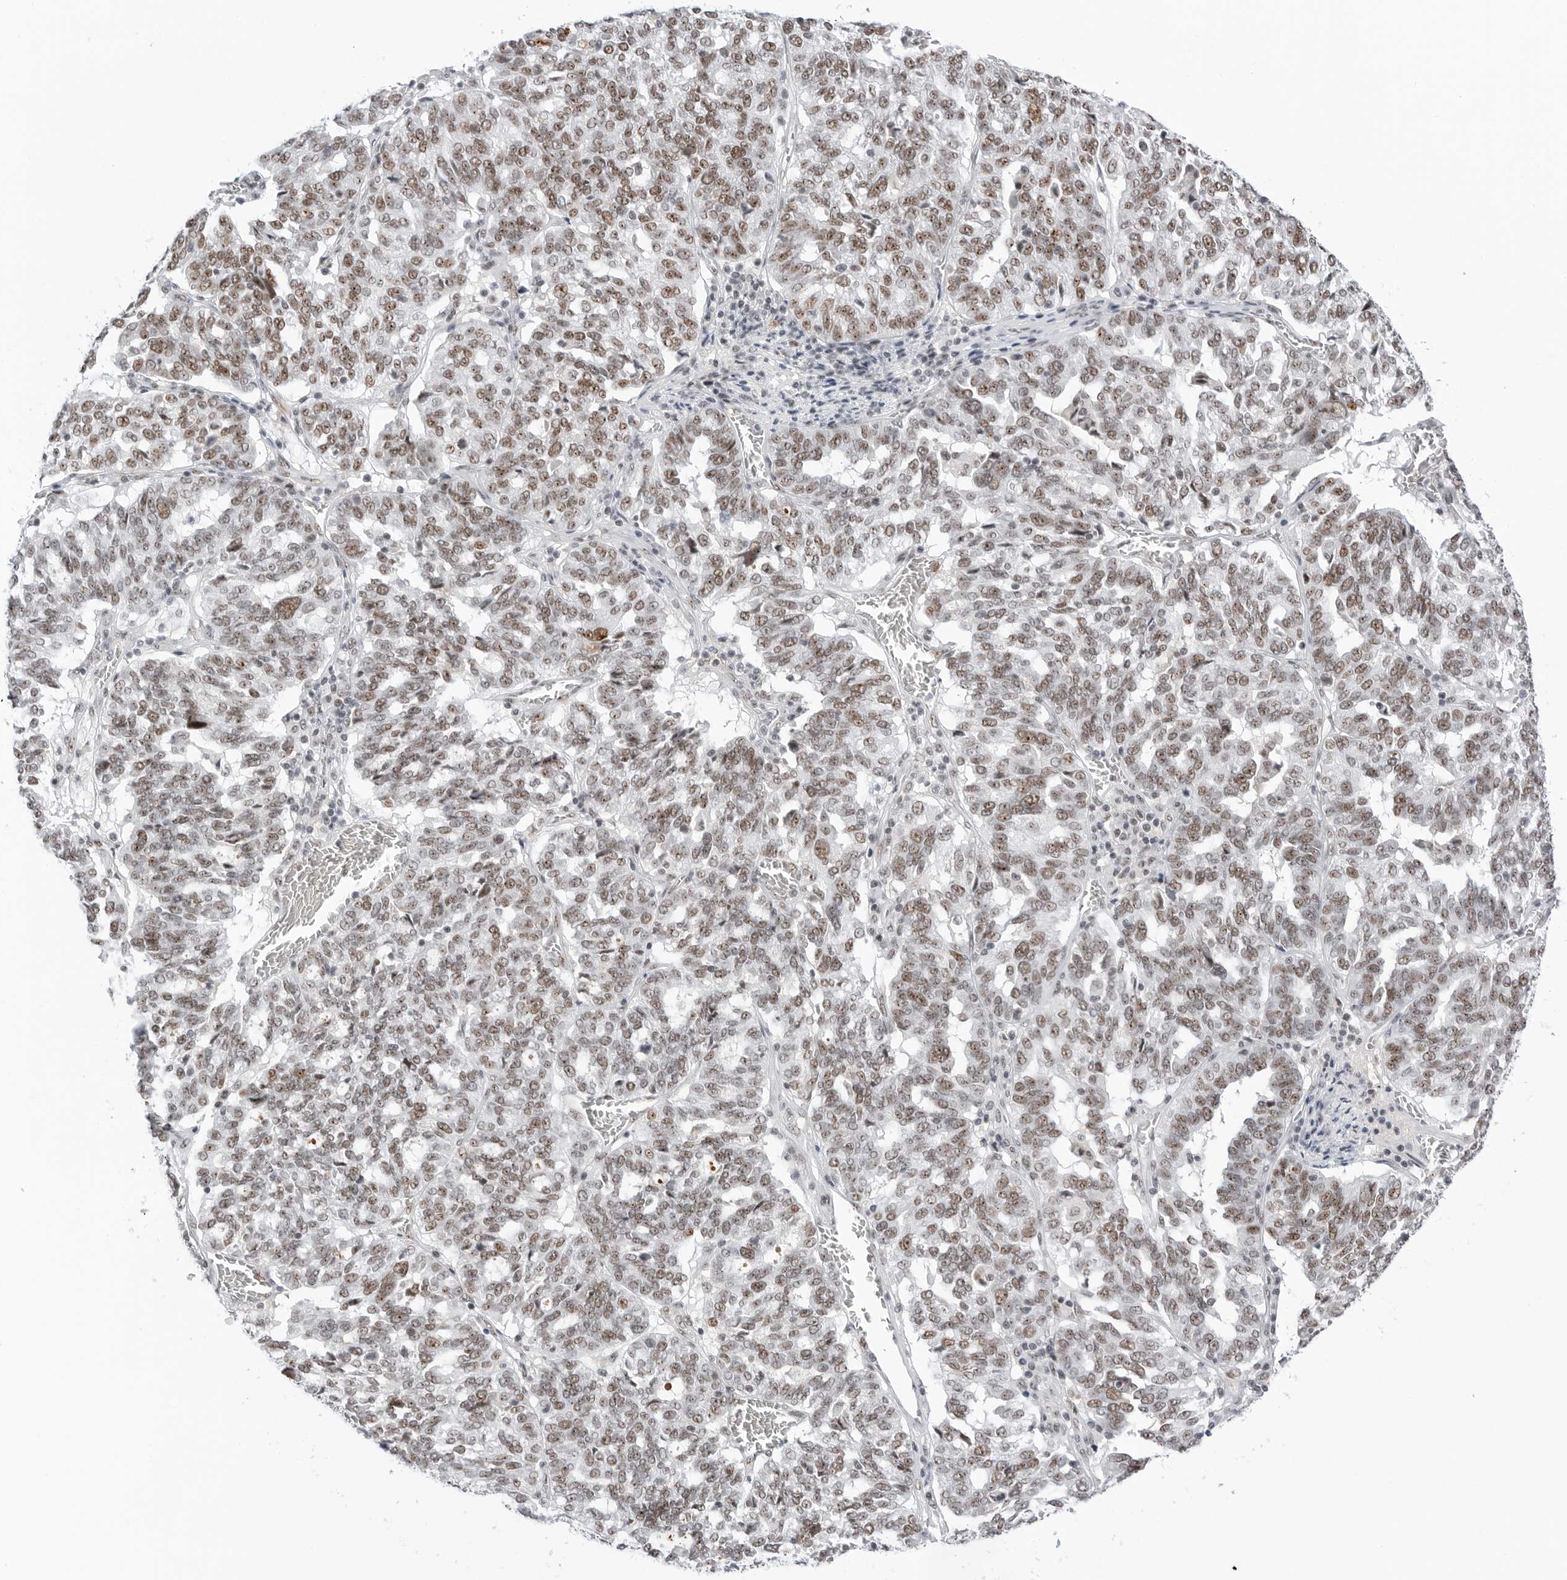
{"staining": {"intensity": "moderate", "quantity": ">75%", "location": "nuclear"}, "tissue": "ovarian cancer", "cell_type": "Tumor cells", "image_type": "cancer", "snomed": [{"axis": "morphology", "description": "Cystadenocarcinoma, serous, NOS"}, {"axis": "topography", "description": "Ovary"}], "caption": "The image shows a brown stain indicating the presence of a protein in the nuclear of tumor cells in ovarian cancer (serous cystadenocarcinoma). (DAB IHC with brightfield microscopy, high magnification).", "gene": "WRAP53", "patient": {"sex": "female", "age": 59}}